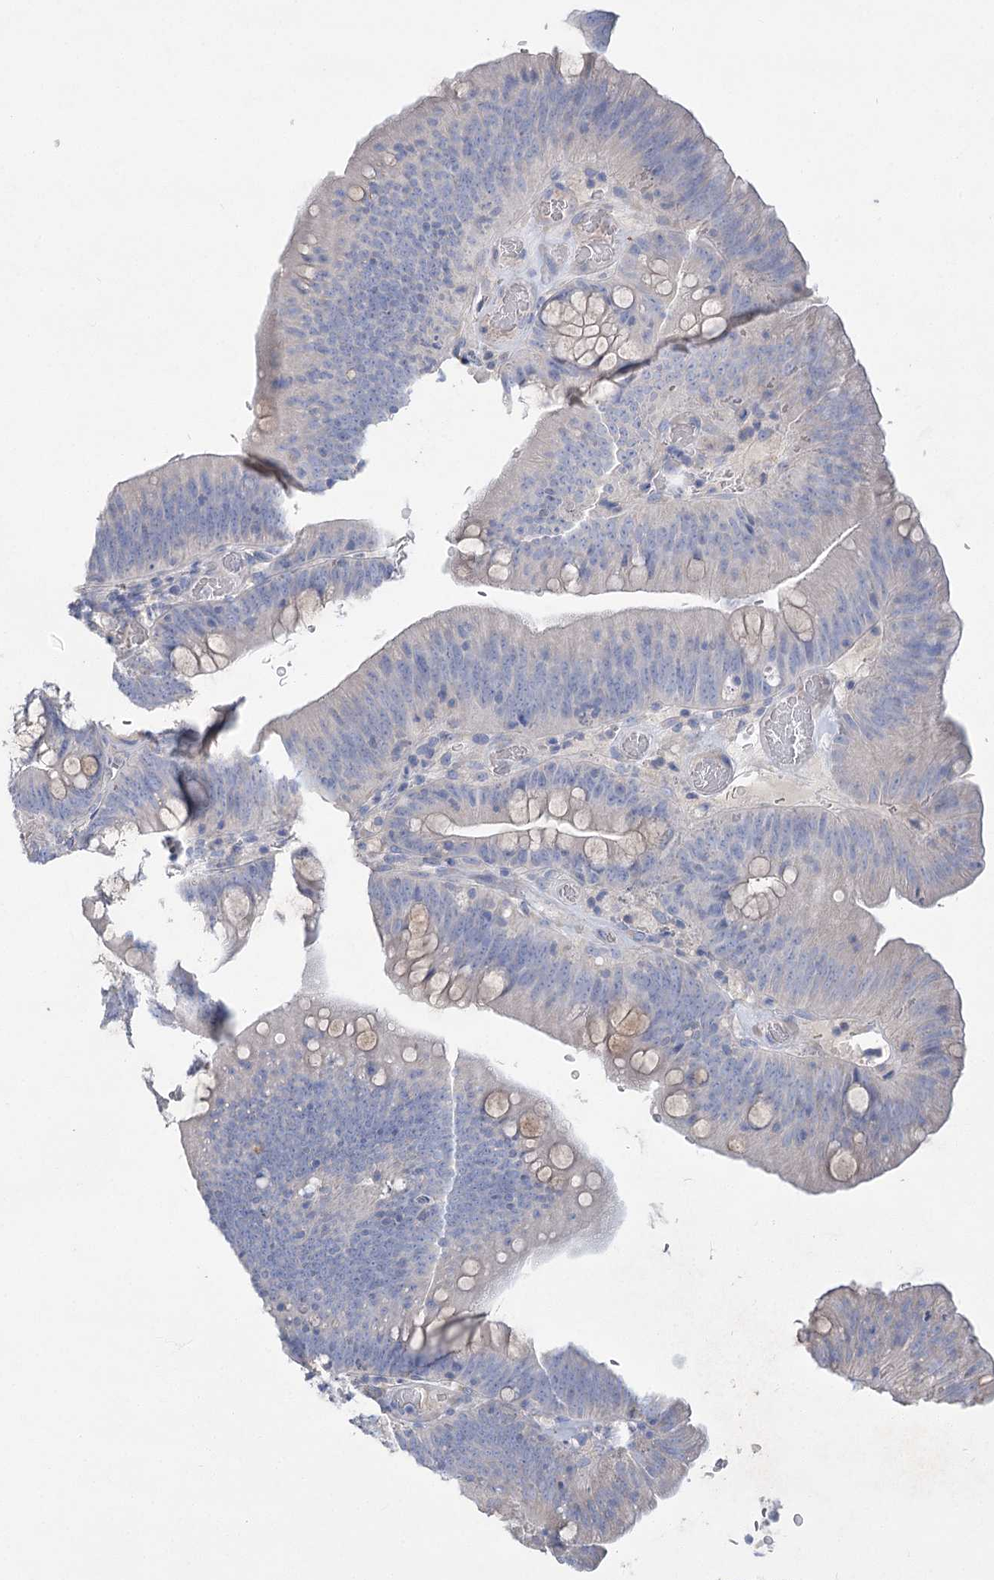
{"staining": {"intensity": "weak", "quantity": "<25%", "location": "cytoplasmic/membranous"}, "tissue": "colorectal cancer", "cell_type": "Tumor cells", "image_type": "cancer", "snomed": [{"axis": "morphology", "description": "Normal tissue, NOS"}, {"axis": "topography", "description": "Colon"}], "caption": "High magnification brightfield microscopy of colorectal cancer stained with DAB (3,3'-diaminobenzidine) (brown) and counterstained with hematoxylin (blue): tumor cells show no significant expression.", "gene": "SLC9A3", "patient": {"sex": "female", "age": 82}}